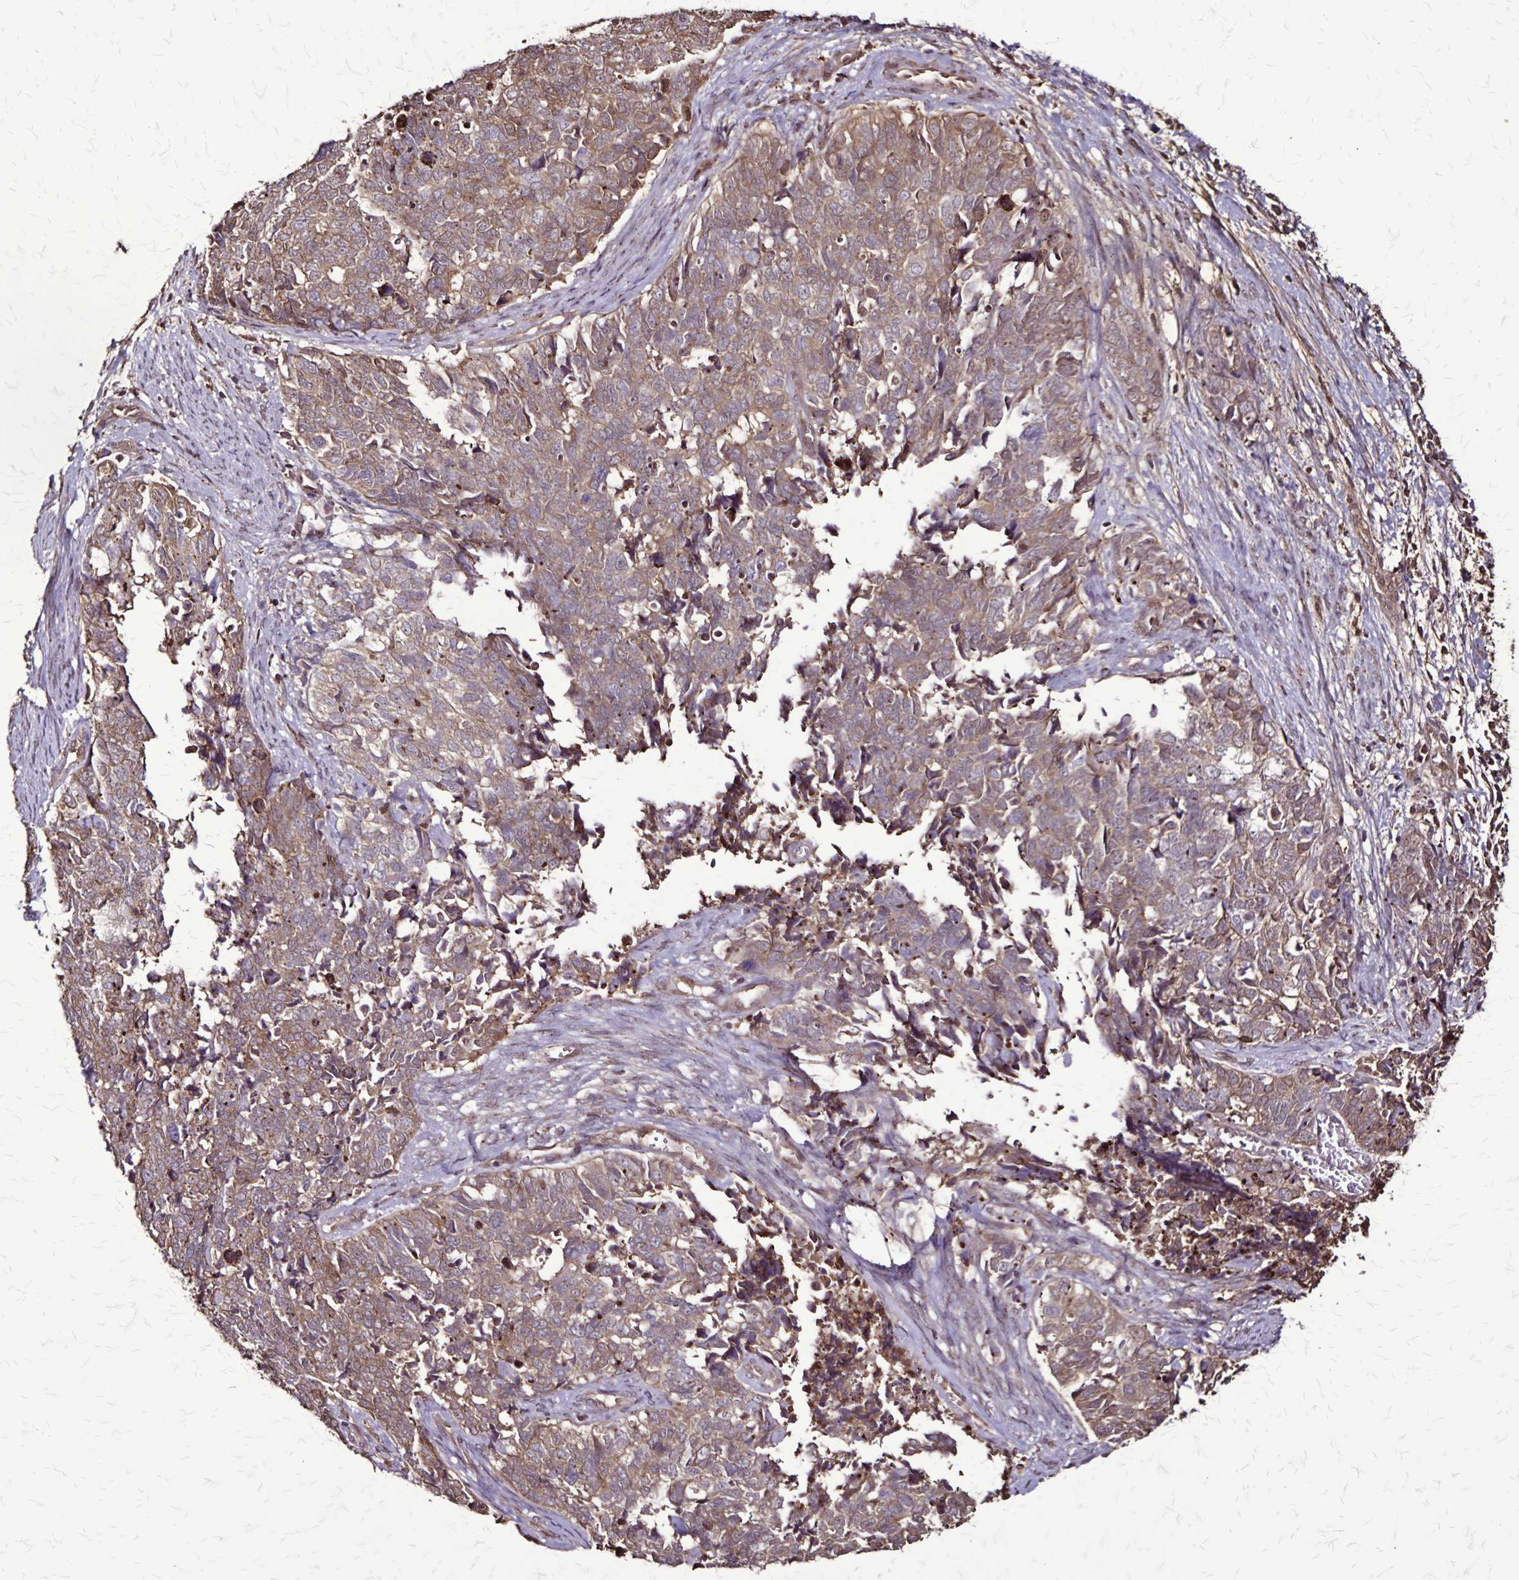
{"staining": {"intensity": "moderate", "quantity": ">75%", "location": "cytoplasmic/membranous"}, "tissue": "cervical cancer", "cell_type": "Tumor cells", "image_type": "cancer", "snomed": [{"axis": "morphology", "description": "Adenocarcinoma, NOS"}, {"axis": "topography", "description": "Cervix"}], "caption": "A medium amount of moderate cytoplasmic/membranous expression is identified in about >75% of tumor cells in cervical cancer (adenocarcinoma) tissue.", "gene": "CHMP1B", "patient": {"sex": "female", "age": 63}}